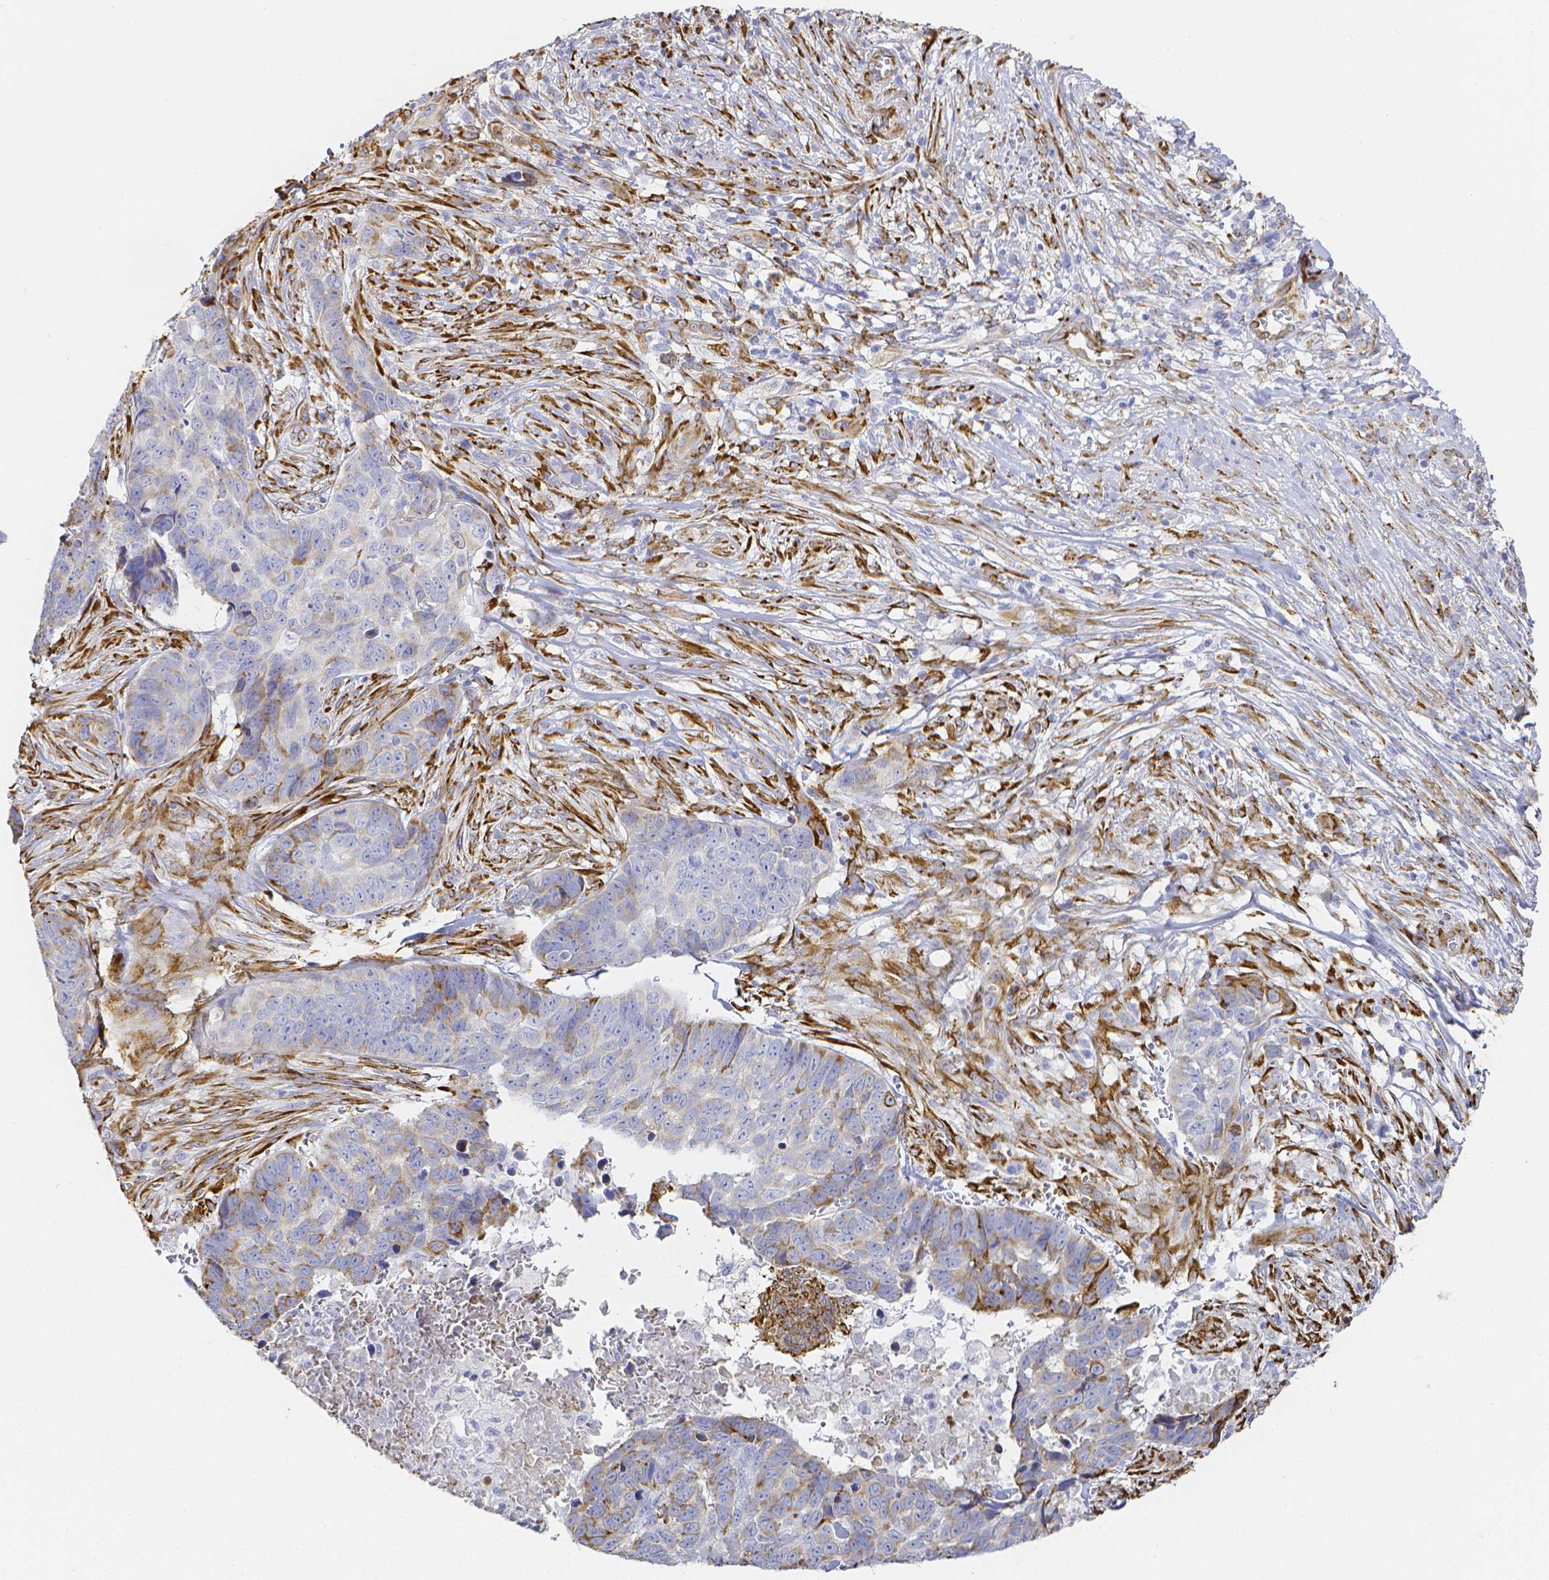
{"staining": {"intensity": "moderate", "quantity": "<25%", "location": "cytoplasmic/membranous"}, "tissue": "skin cancer", "cell_type": "Tumor cells", "image_type": "cancer", "snomed": [{"axis": "morphology", "description": "Basal cell carcinoma"}, {"axis": "topography", "description": "Skin"}], "caption": "Immunohistochemical staining of basal cell carcinoma (skin) exhibits low levels of moderate cytoplasmic/membranous protein staining in about <25% of tumor cells.", "gene": "SMURF1", "patient": {"sex": "female", "age": 82}}